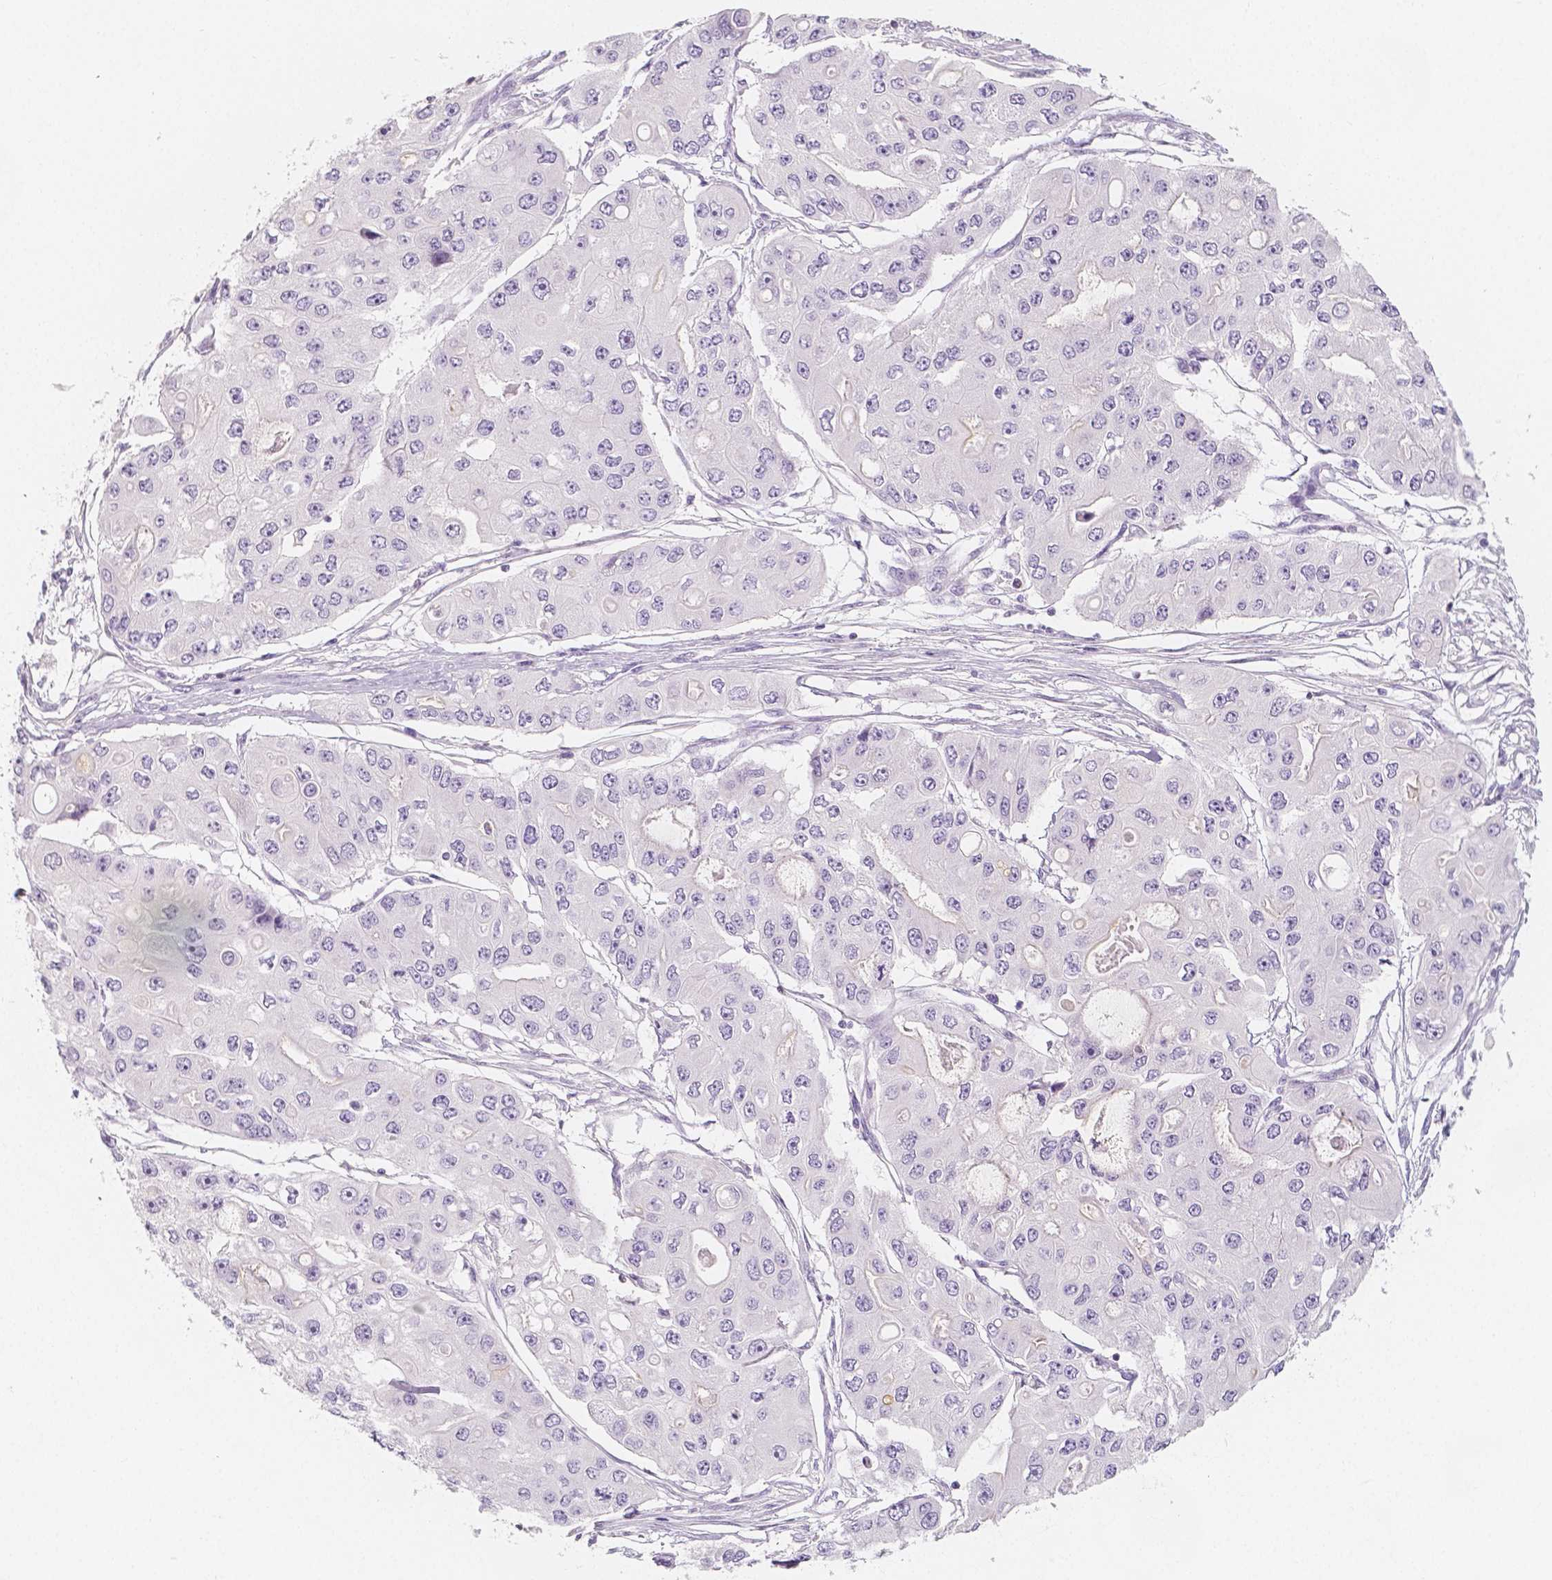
{"staining": {"intensity": "negative", "quantity": "none", "location": "none"}, "tissue": "ovarian cancer", "cell_type": "Tumor cells", "image_type": "cancer", "snomed": [{"axis": "morphology", "description": "Cystadenocarcinoma, serous, NOS"}, {"axis": "topography", "description": "Ovary"}], "caption": "A micrograph of ovarian cancer (serous cystadenocarcinoma) stained for a protein demonstrates no brown staining in tumor cells. The staining is performed using DAB brown chromogen with nuclei counter-stained in using hematoxylin.", "gene": "BATF", "patient": {"sex": "female", "age": 56}}